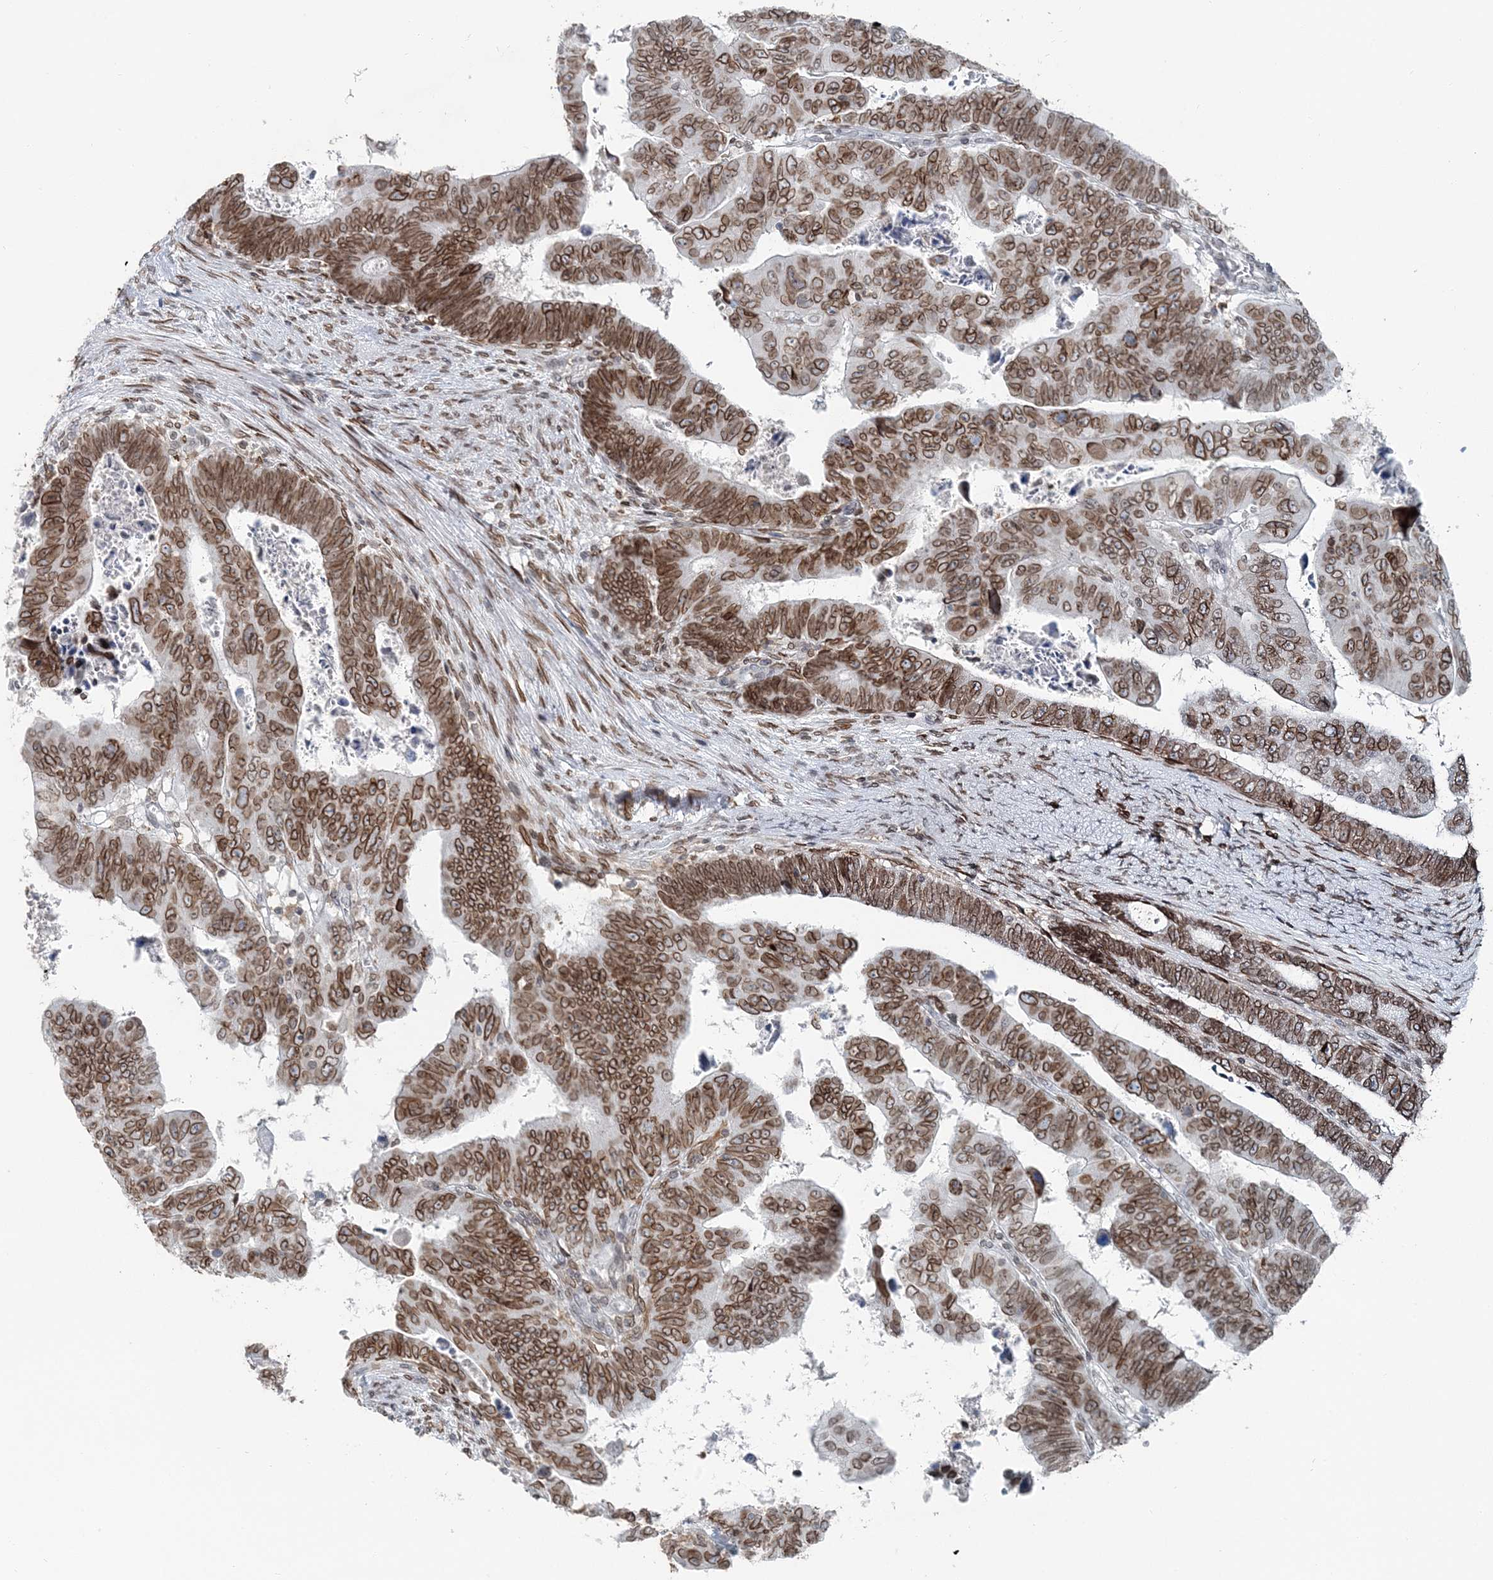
{"staining": {"intensity": "moderate", "quantity": ">75%", "location": "cytoplasmic/membranous,nuclear"}, "tissue": "colorectal cancer", "cell_type": "Tumor cells", "image_type": "cancer", "snomed": [{"axis": "morphology", "description": "Normal tissue, NOS"}, {"axis": "morphology", "description": "Adenocarcinoma, NOS"}, {"axis": "topography", "description": "Rectum"}], "caption": "Approximately >75% of tumor cells in adenocarcinoma (colorectal) exhibit moderate cytoplasmic/membranous and nuclear protein positivity as visualized by brown immunohistochemical staining.", "gene": "GJD4", "patient": {"sex": "female", "age": 65}}